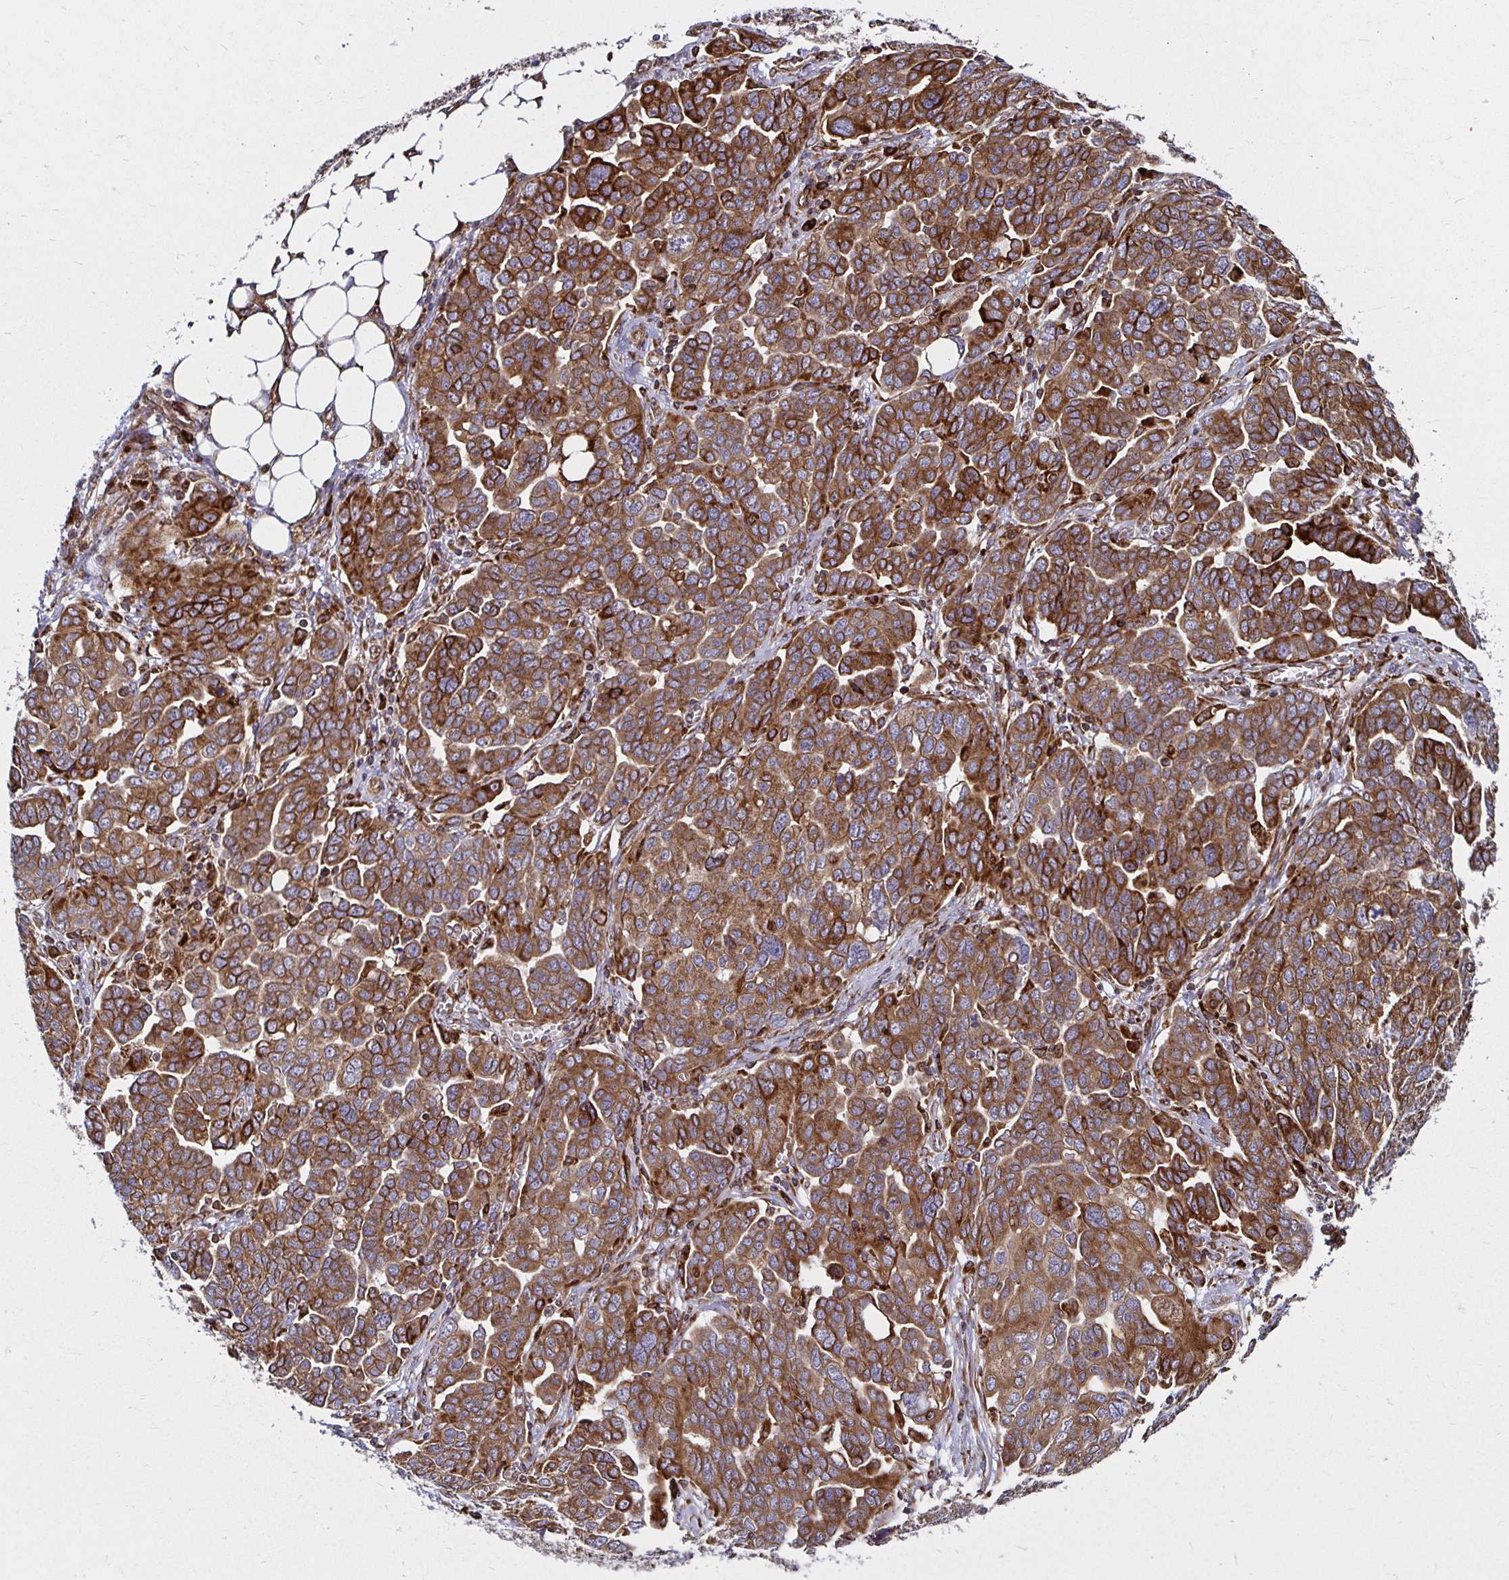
{"staining": {"intensity": "strong", "quantity": ">75%", "location": "cytoplasmic/membranous"}, "tissue": "ovarian cancer", "cell_type": "Tumor cells", "image_type": "cancer", "snomed": [{"axis": "morphology", "description": "Cystadenocarcinoma, serous, NOS"}, {"axis": "topography", "description": "Ovary"}], "caption": "DAB immunohistochemical staining of human ovarian cancer (serous cystadenocarcinoma) exhibits strong cytoplasmic/membranous protein expression in about >75% of tumor cells.", "gene": "SMYD3", "patient": {"sex": "female", "age": 59}}